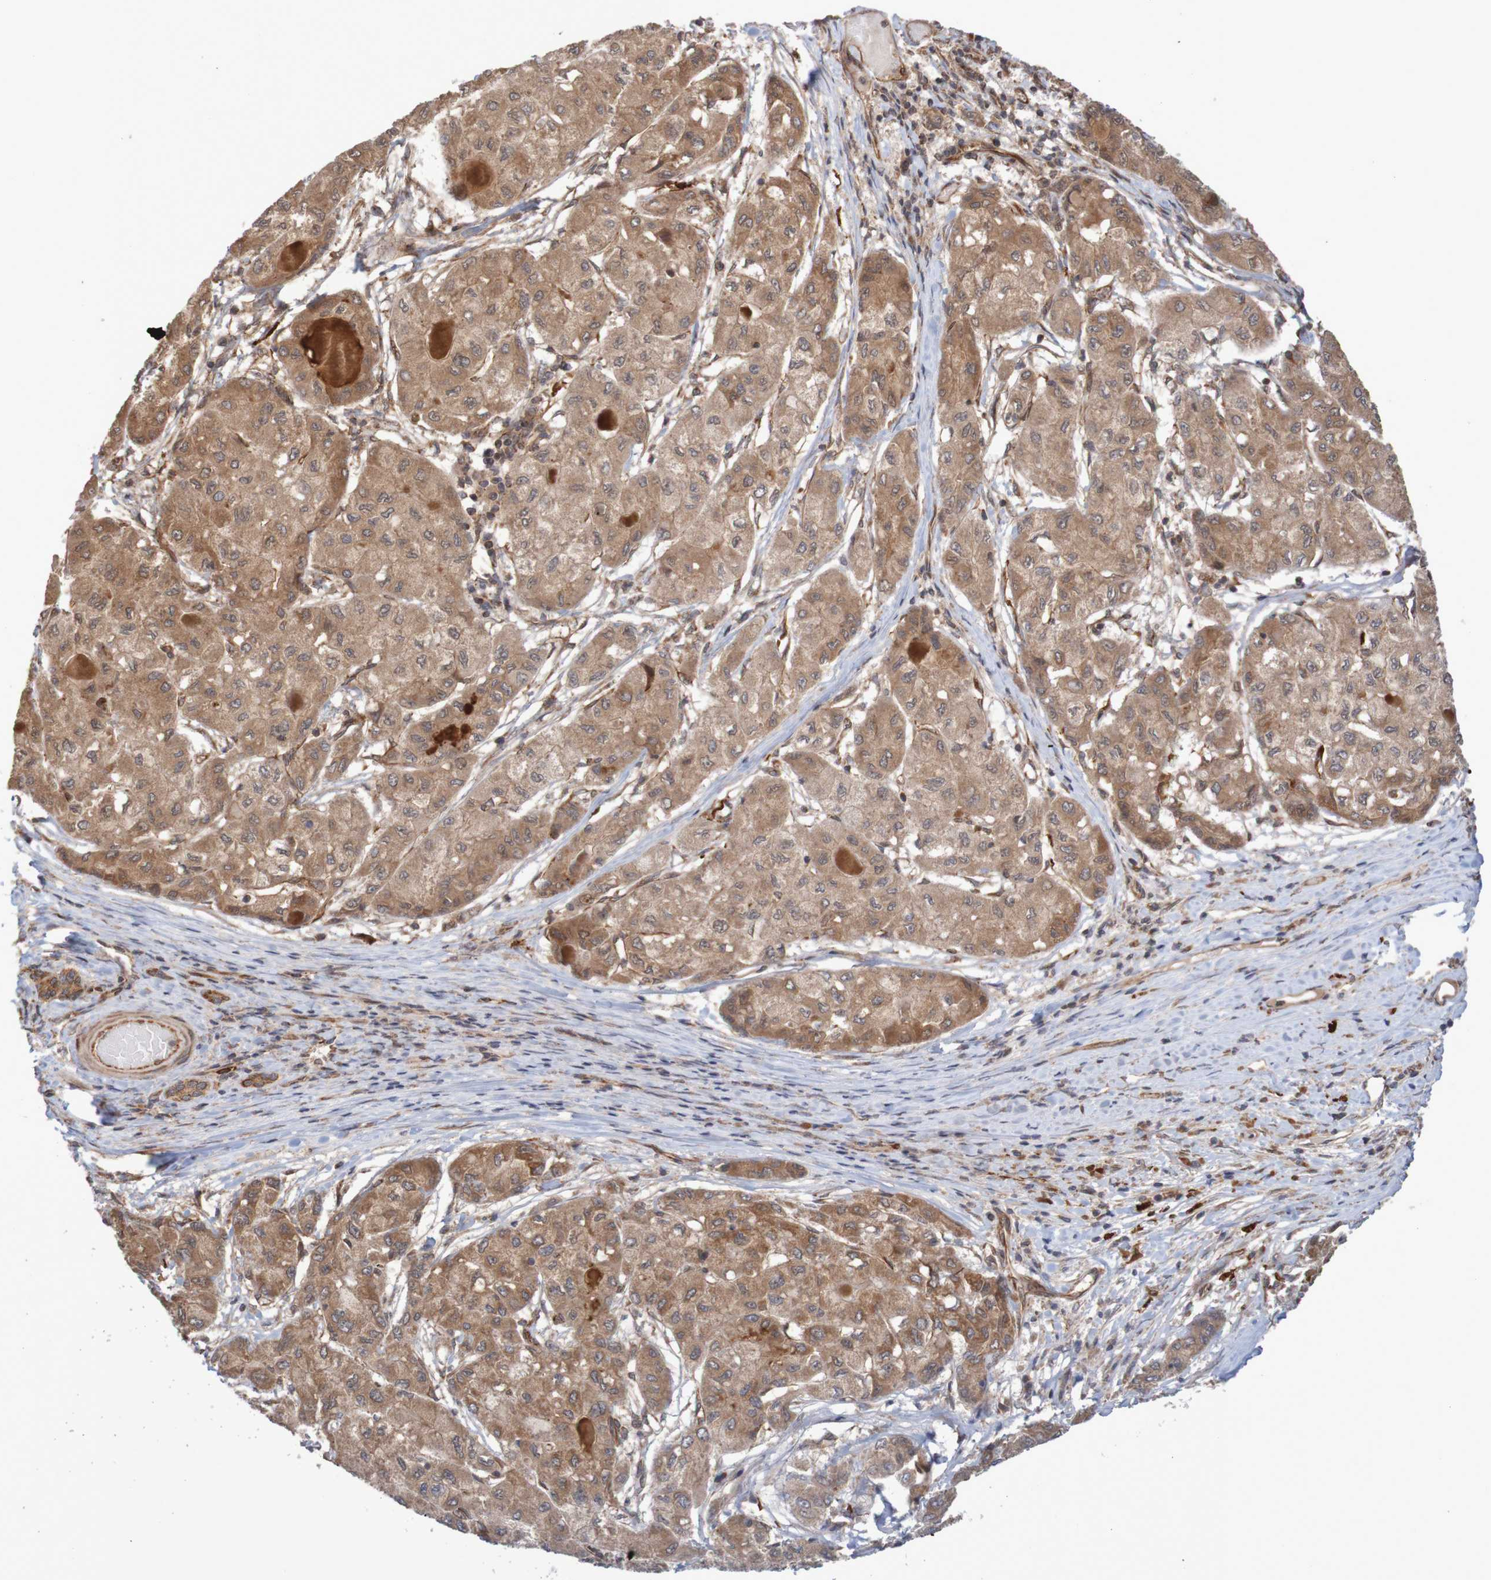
{"staining": {"intensity": "moderate", "quantity": ">75%", "location": "cytoplasmic/membranous"}, "tissue": "liver cancer", "cell_type": "Tumor cells", "image_type": "cancer", "snomed": [{"axis": "morphology", "description": "Carcinoma, Hepatocellular, NOS"}, {"axis": "topography", "description": "Liver"}], "caption": "IHC of human liver hepatocellular carcinoma displays medium levels of moderate cytoplasmic/membranous positivity in about >75% of tumor cells.", "gene": "MRPL52", "patient": {"sex": "male", "age": 80}}